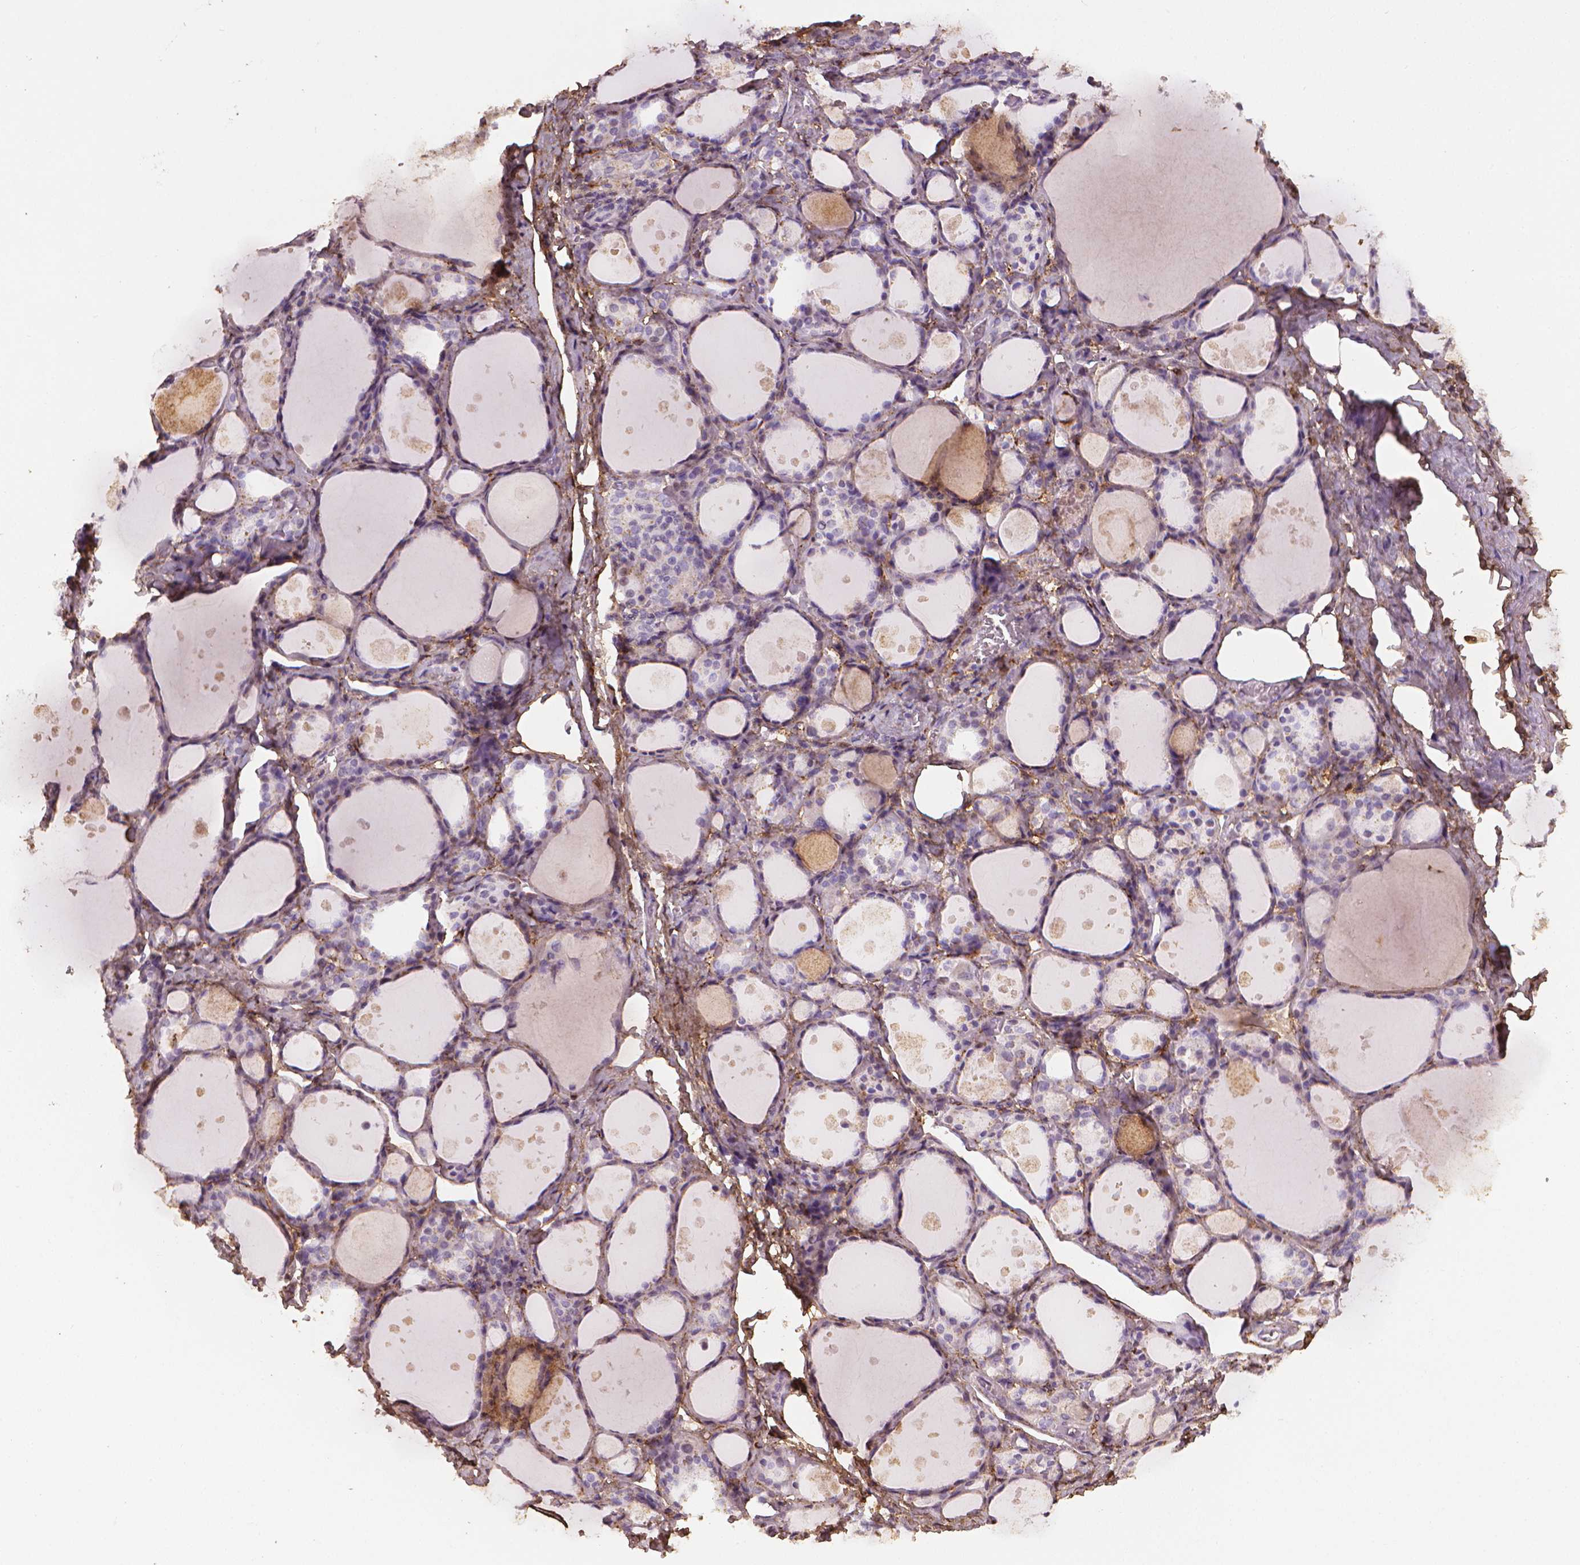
{"staining": {"intensity": "weak", "quantity": "<25%", "location": "cytoplasmic/membranous"}, "tissue": "thyroid gland", "cell_type": "Glandular cells", "image_type": "normal", "snomed": [{"axis": "morphology", "description": "Normal tissue, NOS"}, {"axis": "topography", "description": "Thyroid gland"}], "caption": "Immunohistochemistry (IHC) image of unremarkable thyroid gland: human thyroid gland stained with DAB exhibits no significant protein staining in glandular cells.", "gene": "DCN", "patient": {"sex": "male", "age": 68}}